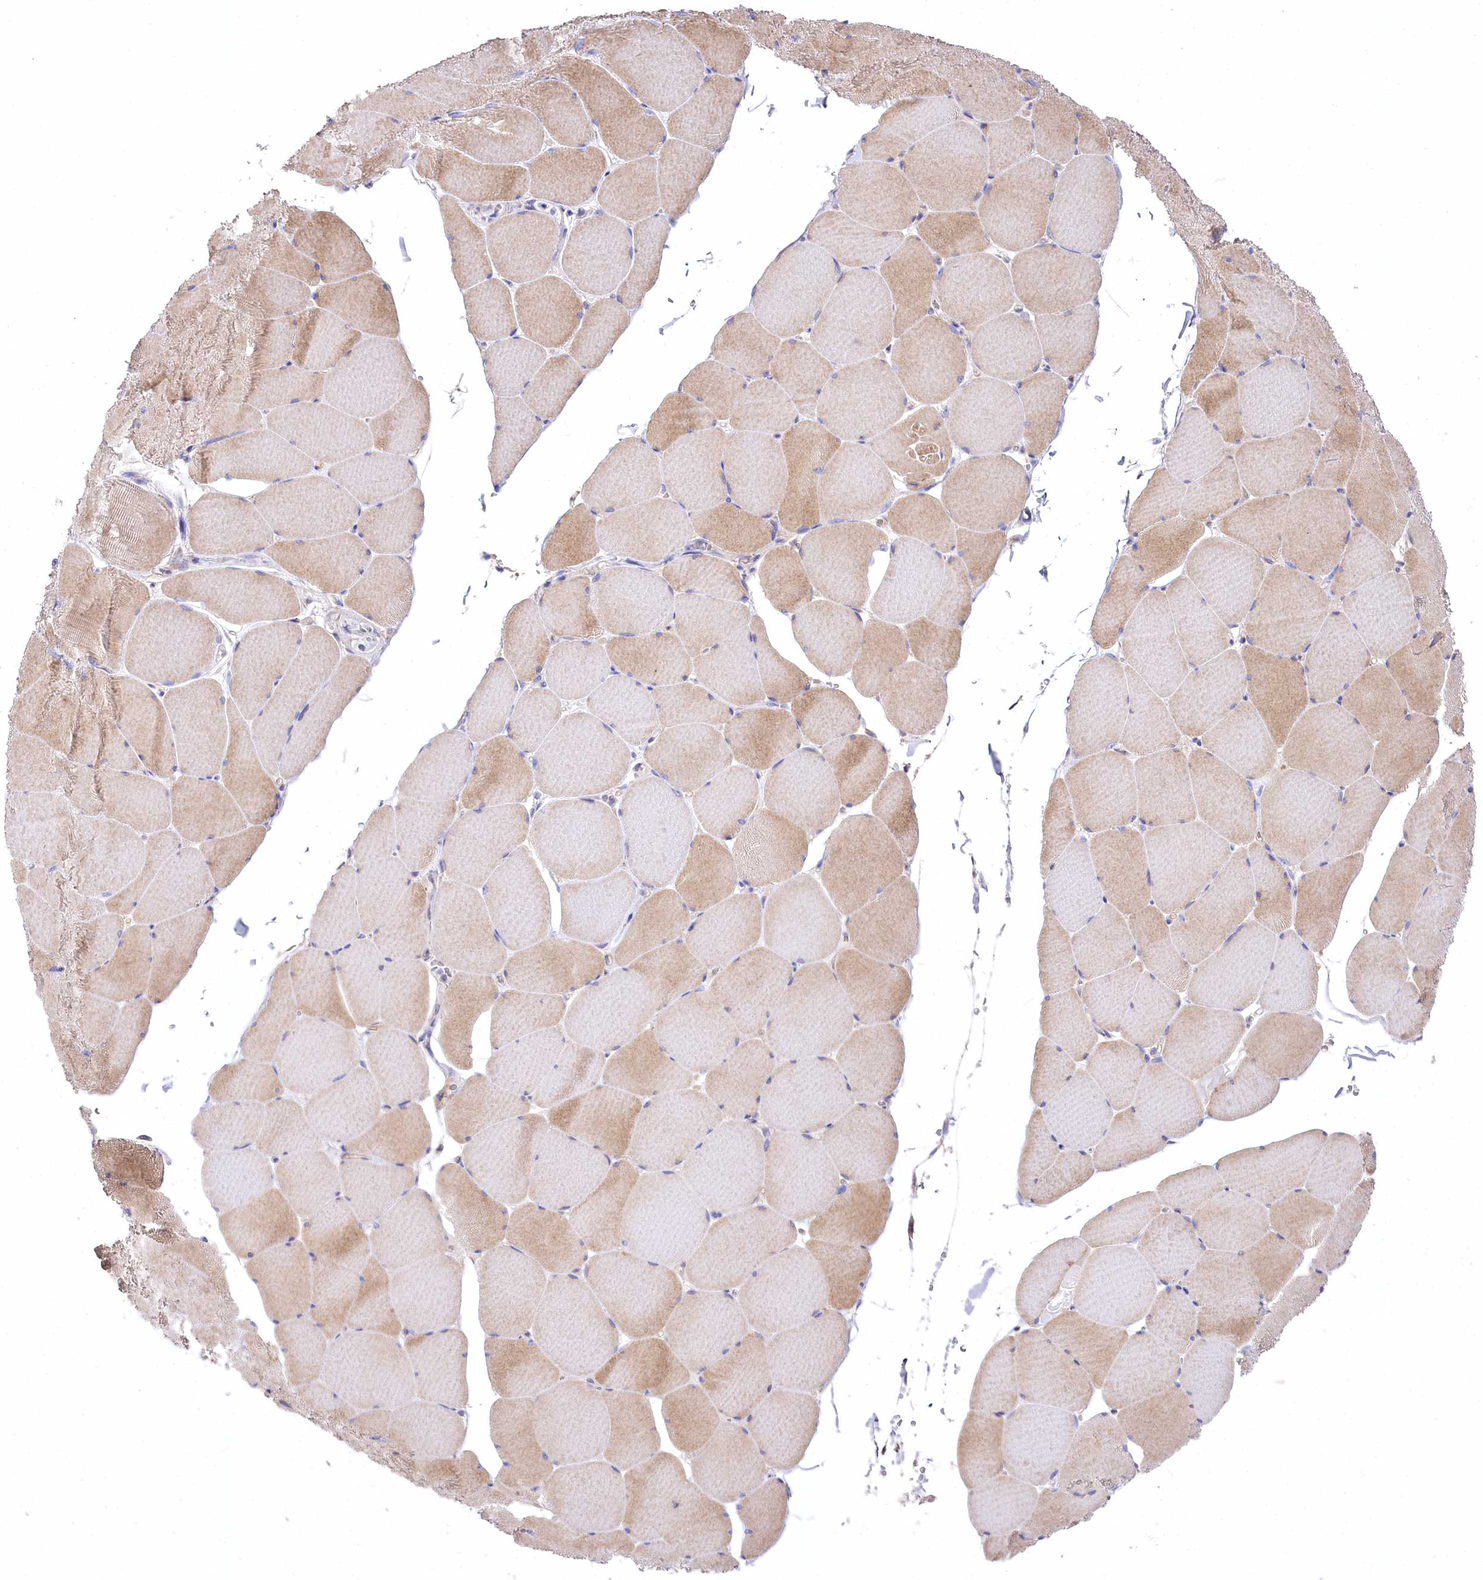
{"staining": {"intensity": "moderate", "quantity": "25%-75%", "location": "cytoplasmic/membranous"}, "tissue": "skeletal muscle", "cell_type": "Myocytes", "image_type": "normal", "snomed": [{"axis": "morphology", "description": "Normal tissue, NOS"}, {"axis": "topography", "description": "Skeletal muscle"}, {"axis": "topography", "description": "Head-Neck"}], "caption": "Immunohistochemistry (IHC) of benign skeletal muscle shows medium levels of moderate cytoplasmic/membranous positivity in approximately 25%-75% of myocytes.", "gene": "PTER", "patient": {"sex": "male", "age": 66}}